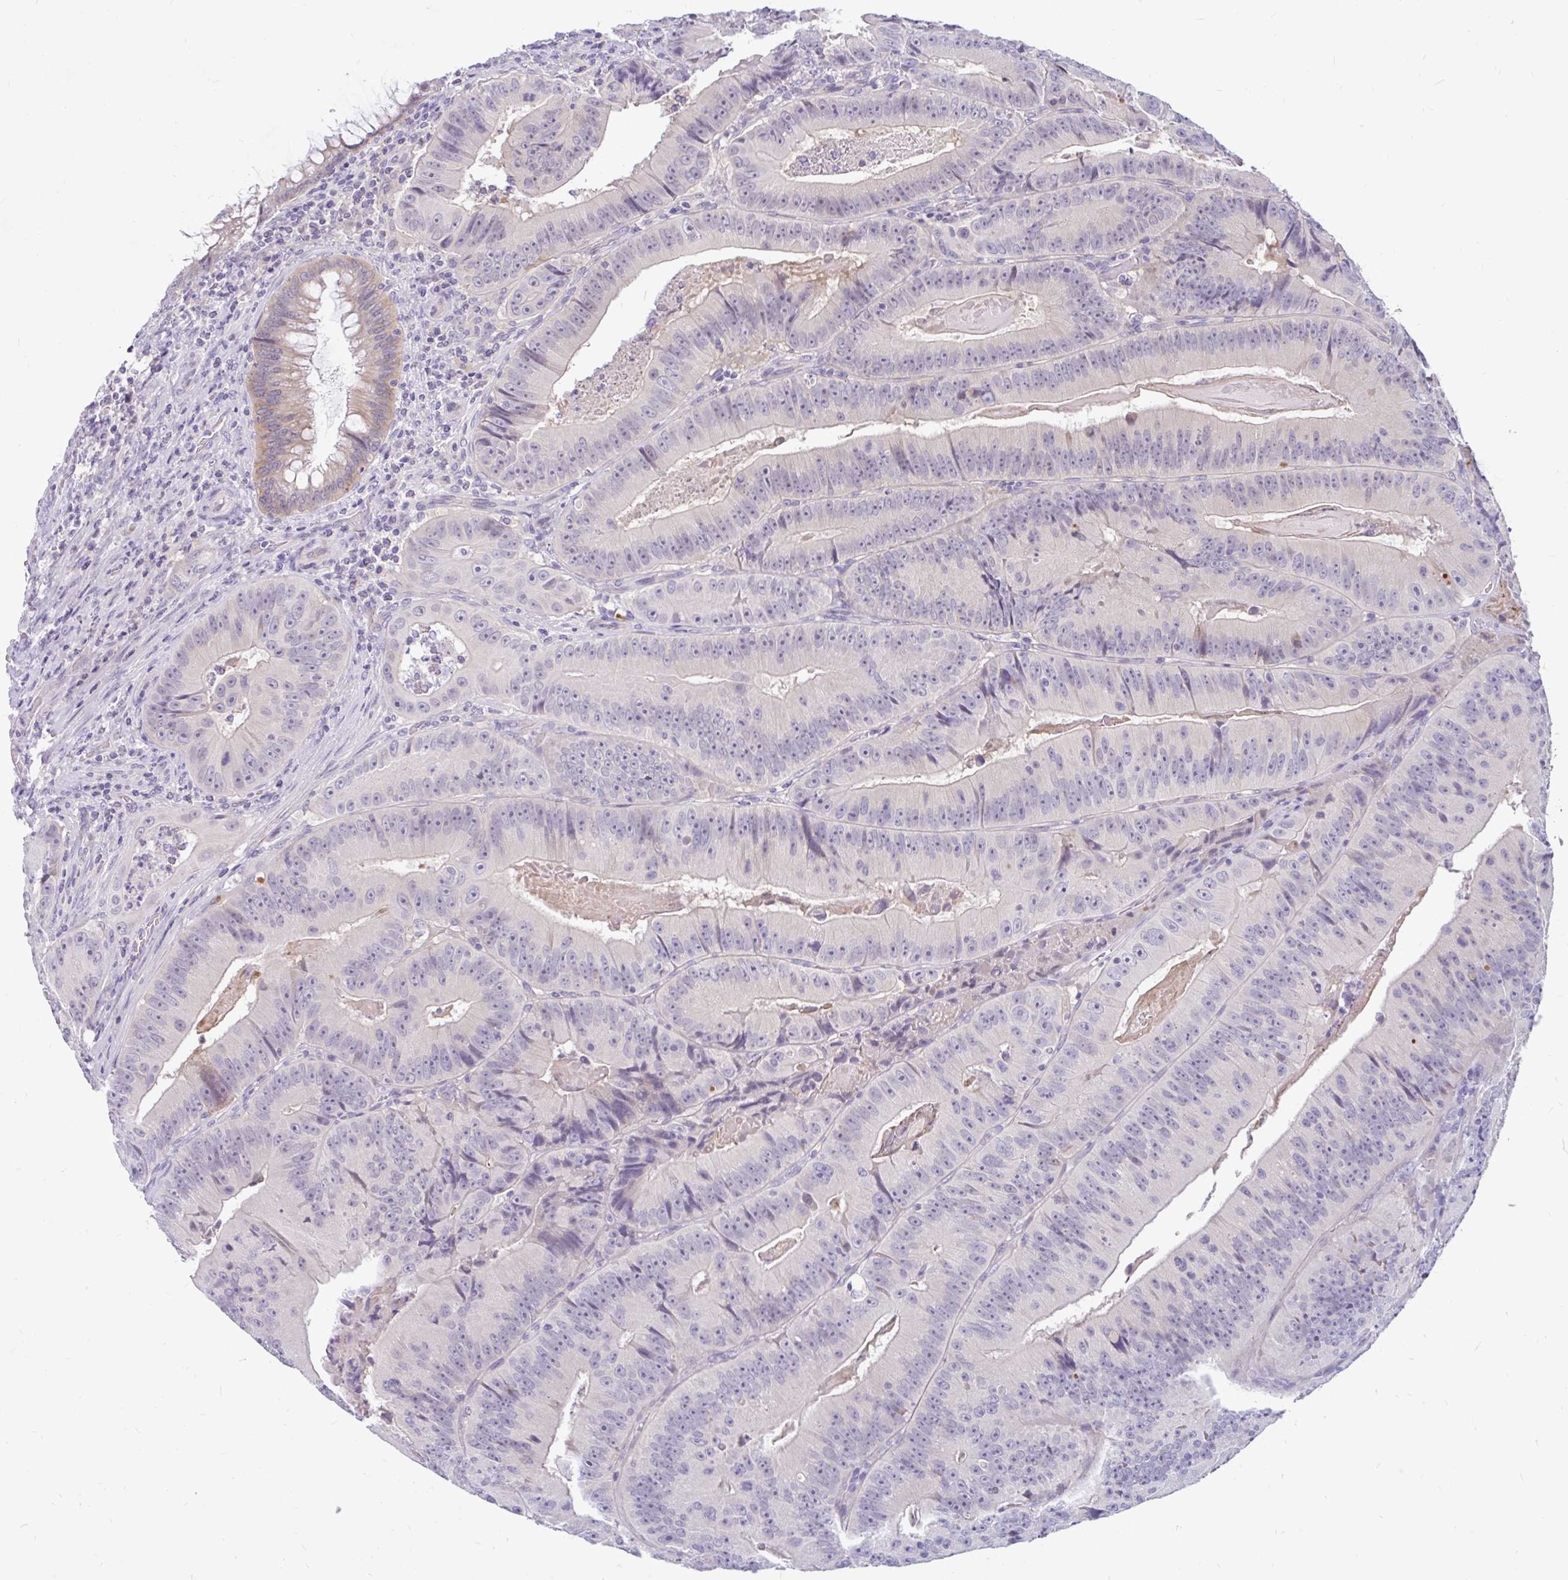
{"staining": {"intensity": "negative", "quantity": "none", "location": "none"}, "tissue": "colorectal cancer", "cell_type": "Tumor cells", "image_type": "cancer", "snomed": [{"axis": "morphology", "description": "Adenocarcinoma, NOS"}, {"axis": "topography", "description": "Colon"}], "caption": "The histopathology image reveals no significant positivity in tumor cells of colorectal cancer.", "gene": "KIAA2013", "patient": {"sex": "female", "age": 86}}